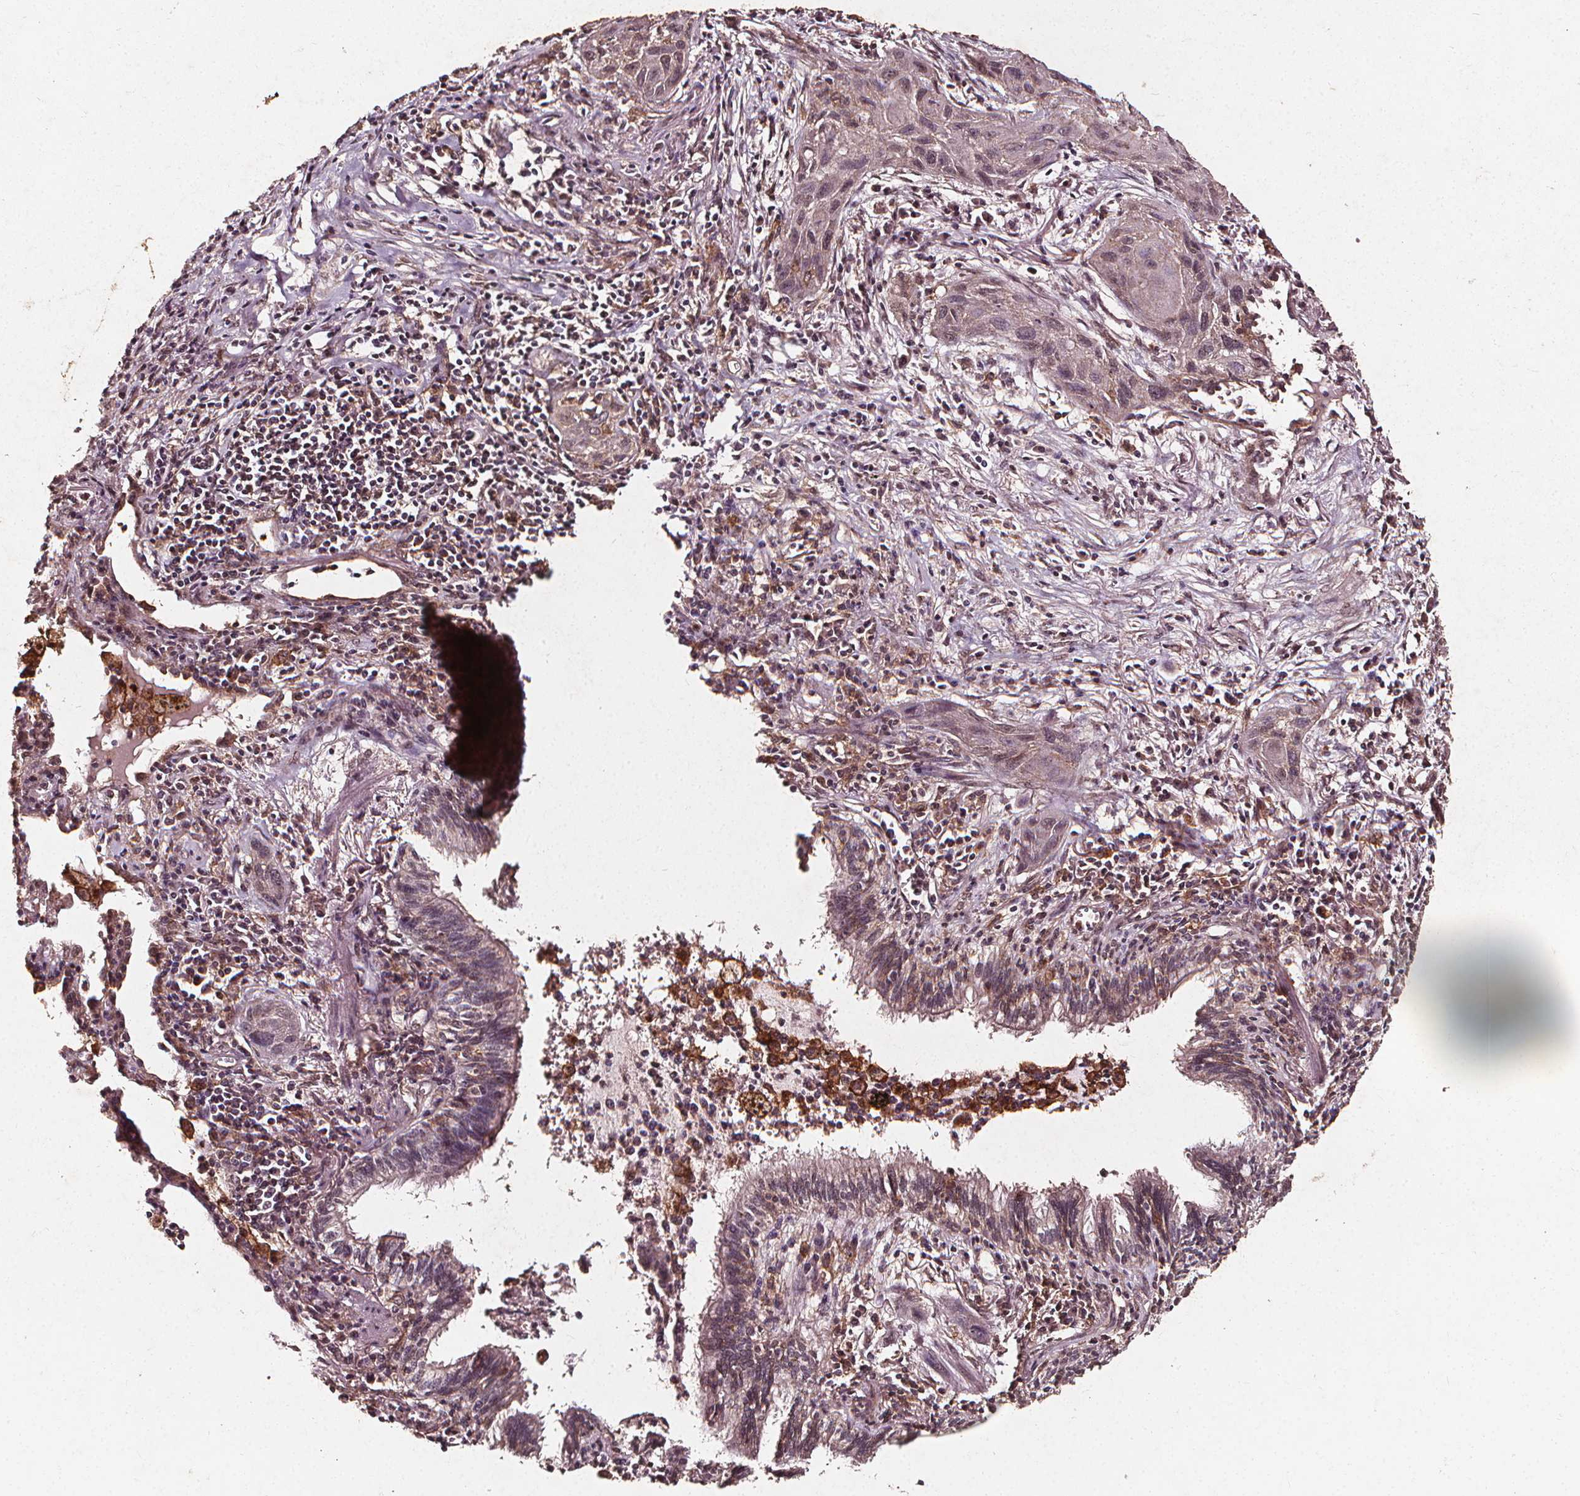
{"staining": {"intensity": "weak", "quantity": "<25%", "location": "cytoplasmic/membranous"}, "tissue": "lung cancer", "cell_type": "Tumor cells", "image_type": "cancer", "snomed": [{"axis": "morphology", "description": "Squamous cell carcinoma, NOS"}, {"axis": "topography", "description": "Lung"}], "caption": "DAB (3,3'-diaminobenzidine) immunohistochemical staining of squamous cell carcinoma (lung) shows no significant expression in tumor cells. (DAB IHC, high magnification).", "gene": "ABCA1", "patient": {"sex": "male", "age": 79}}